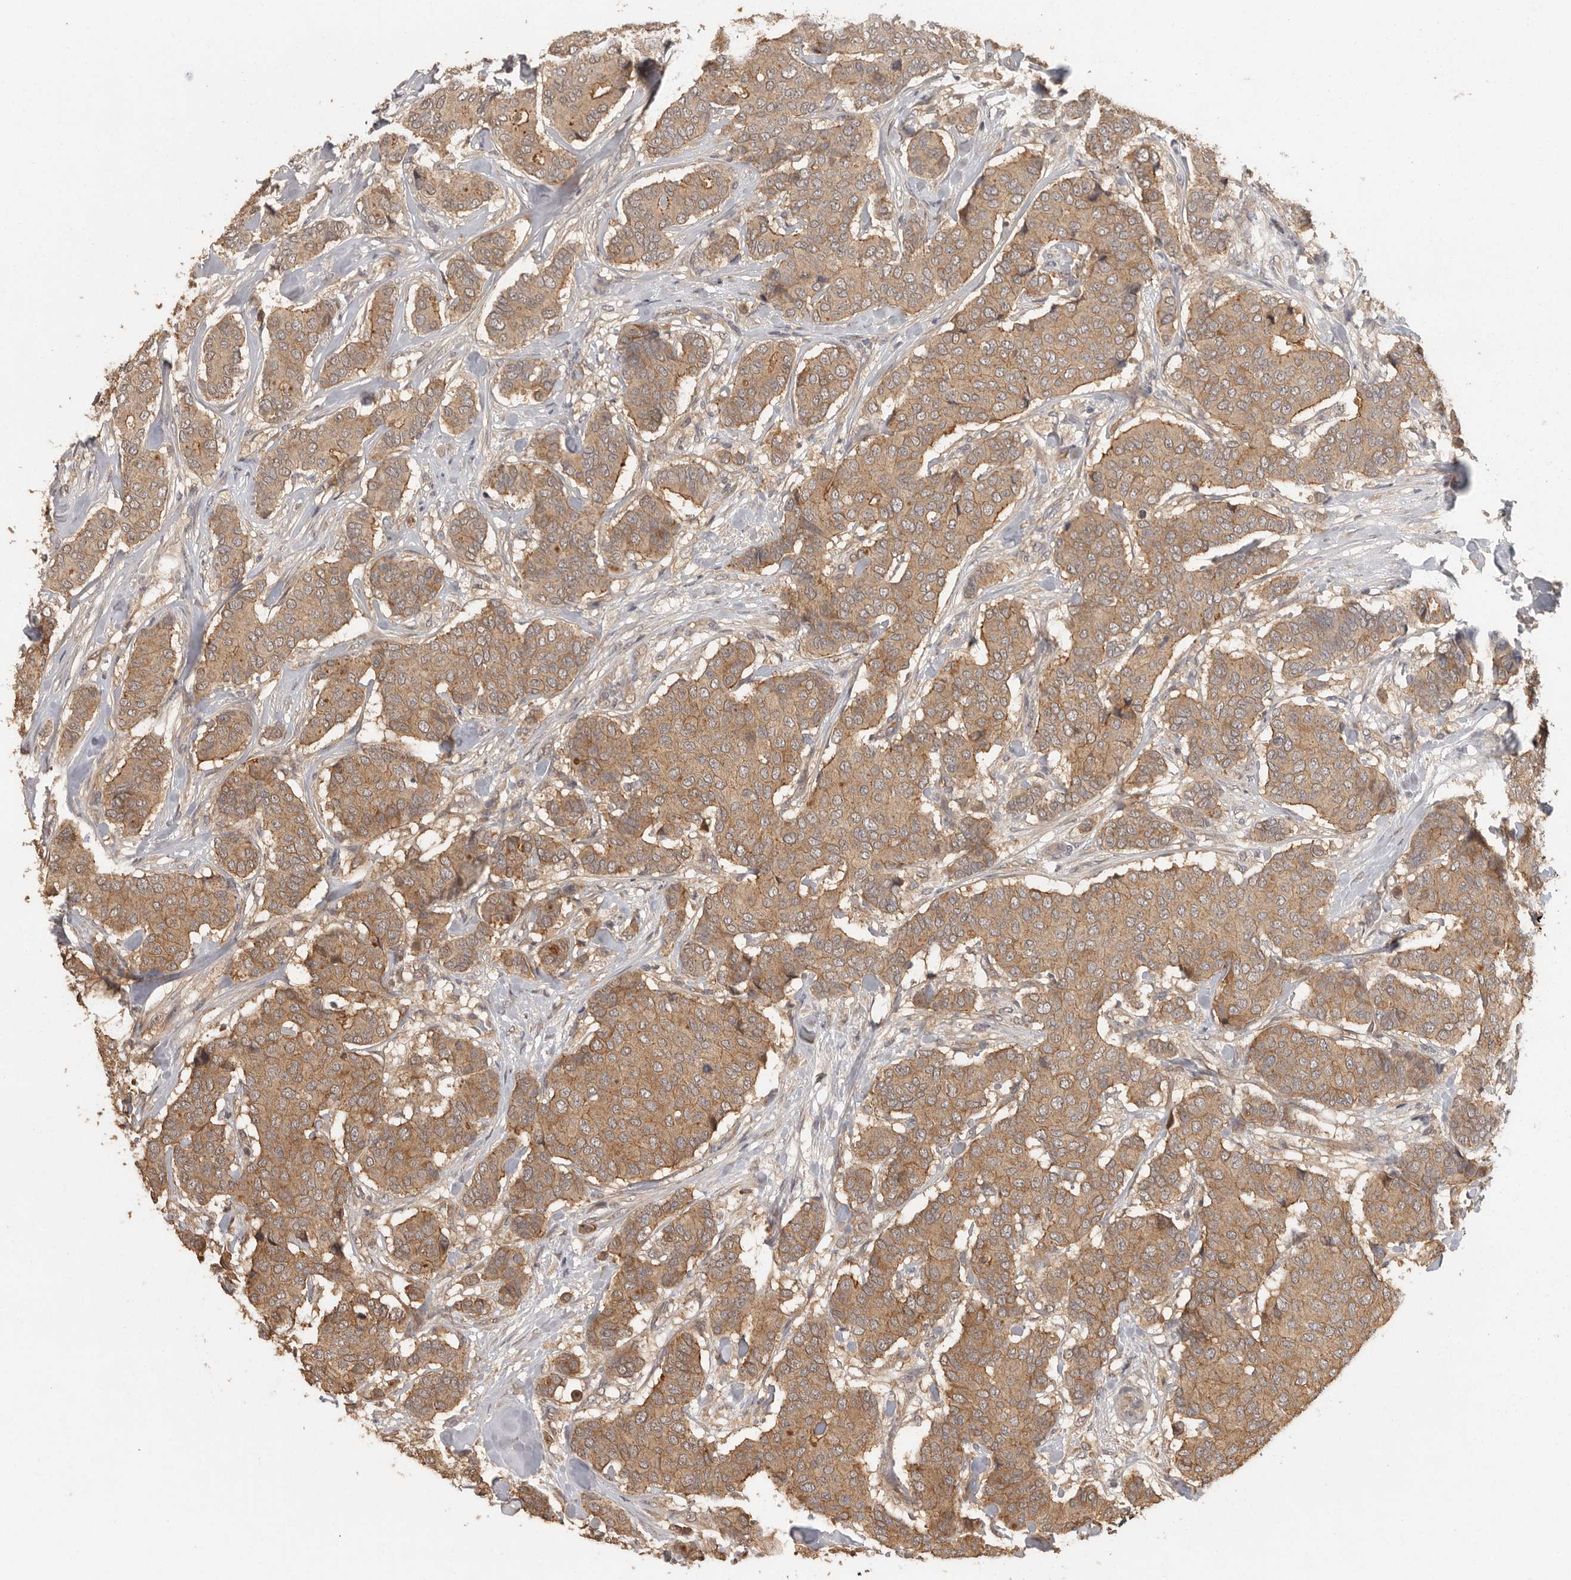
{"staining": {"intensity": "moderate", "quantity": ">75%", "location": "cytoplasmic/membranous"}, "tissue": "breast cancer", "cell_type": "Tumor cells", "image_type": "cancer", "snomed": [{"axis": "morphology", "description": "Duct carcinoma"}, {"axis": "topography", "description": "Breast"}], "caption": "There is medium levels of moderate cytoplasmic/membranous staining in tumor cells of breast invasive ductal carcinoma, as demonstrated by immunohistochemical staining (brown color).", "gene": "BAIAP2", "patient": {"sex": "female", "age": 75}}